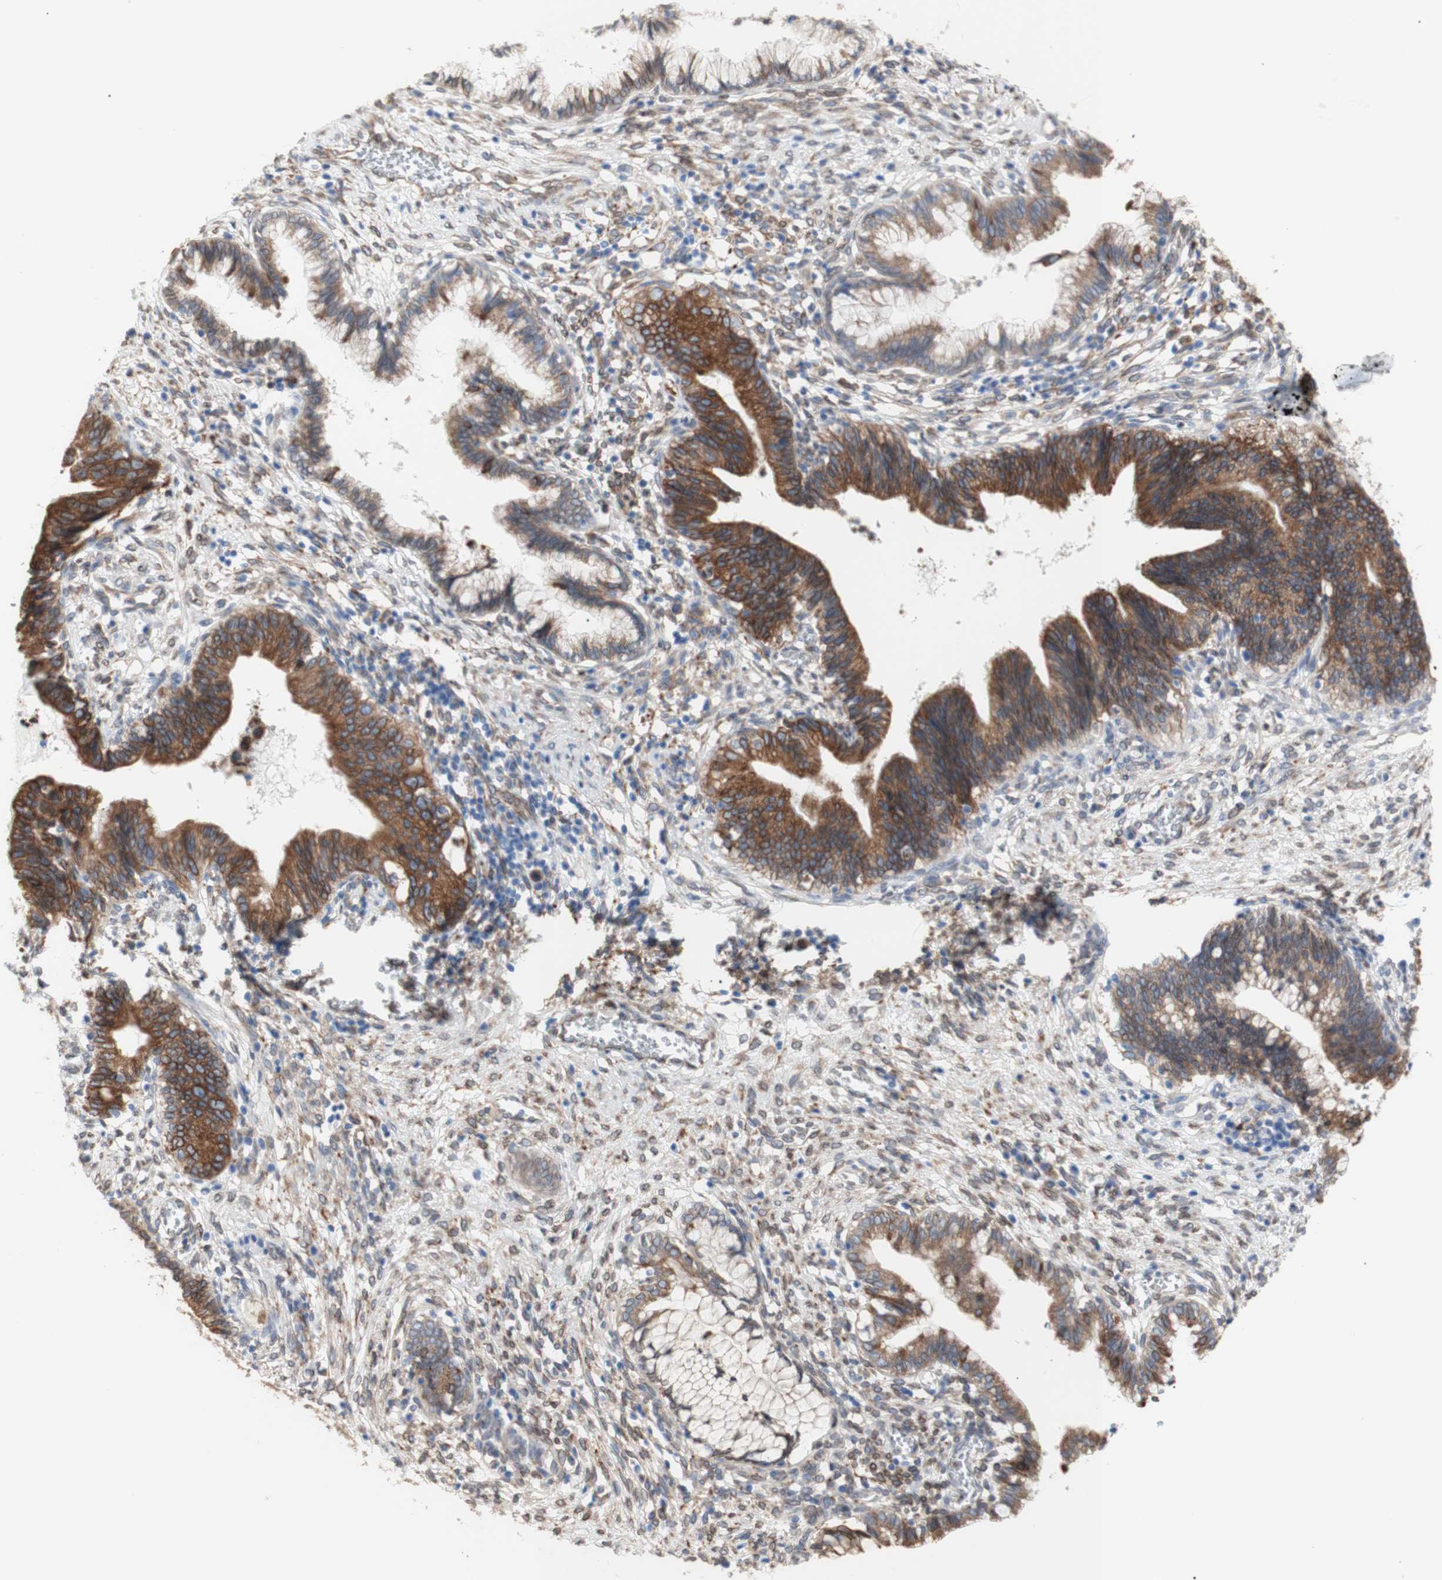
{"staining": {"intensity": "moderate", "quantity": ">75%", "location": "cytoplasmic/membranous"}, "tissue": "cervical cancer", "cell_type": "Tumor cells", "image_type": "cancer", "snomed": [{"axis": "morphology", "description": "Adenocarcinoma, NOS"}, {"axis": "topography", "description": "Cervix"}], "caption": "High-power microscopy captured an immunohistochemistry (IHC) micrograph of cervical cancer (adenocarcinoma), revealing moderate cytoplasmic/membranous expression in about >75% of tumor cells.", "gene": "ERLIN1", "patient": {"sex": "female", "age": 44}}